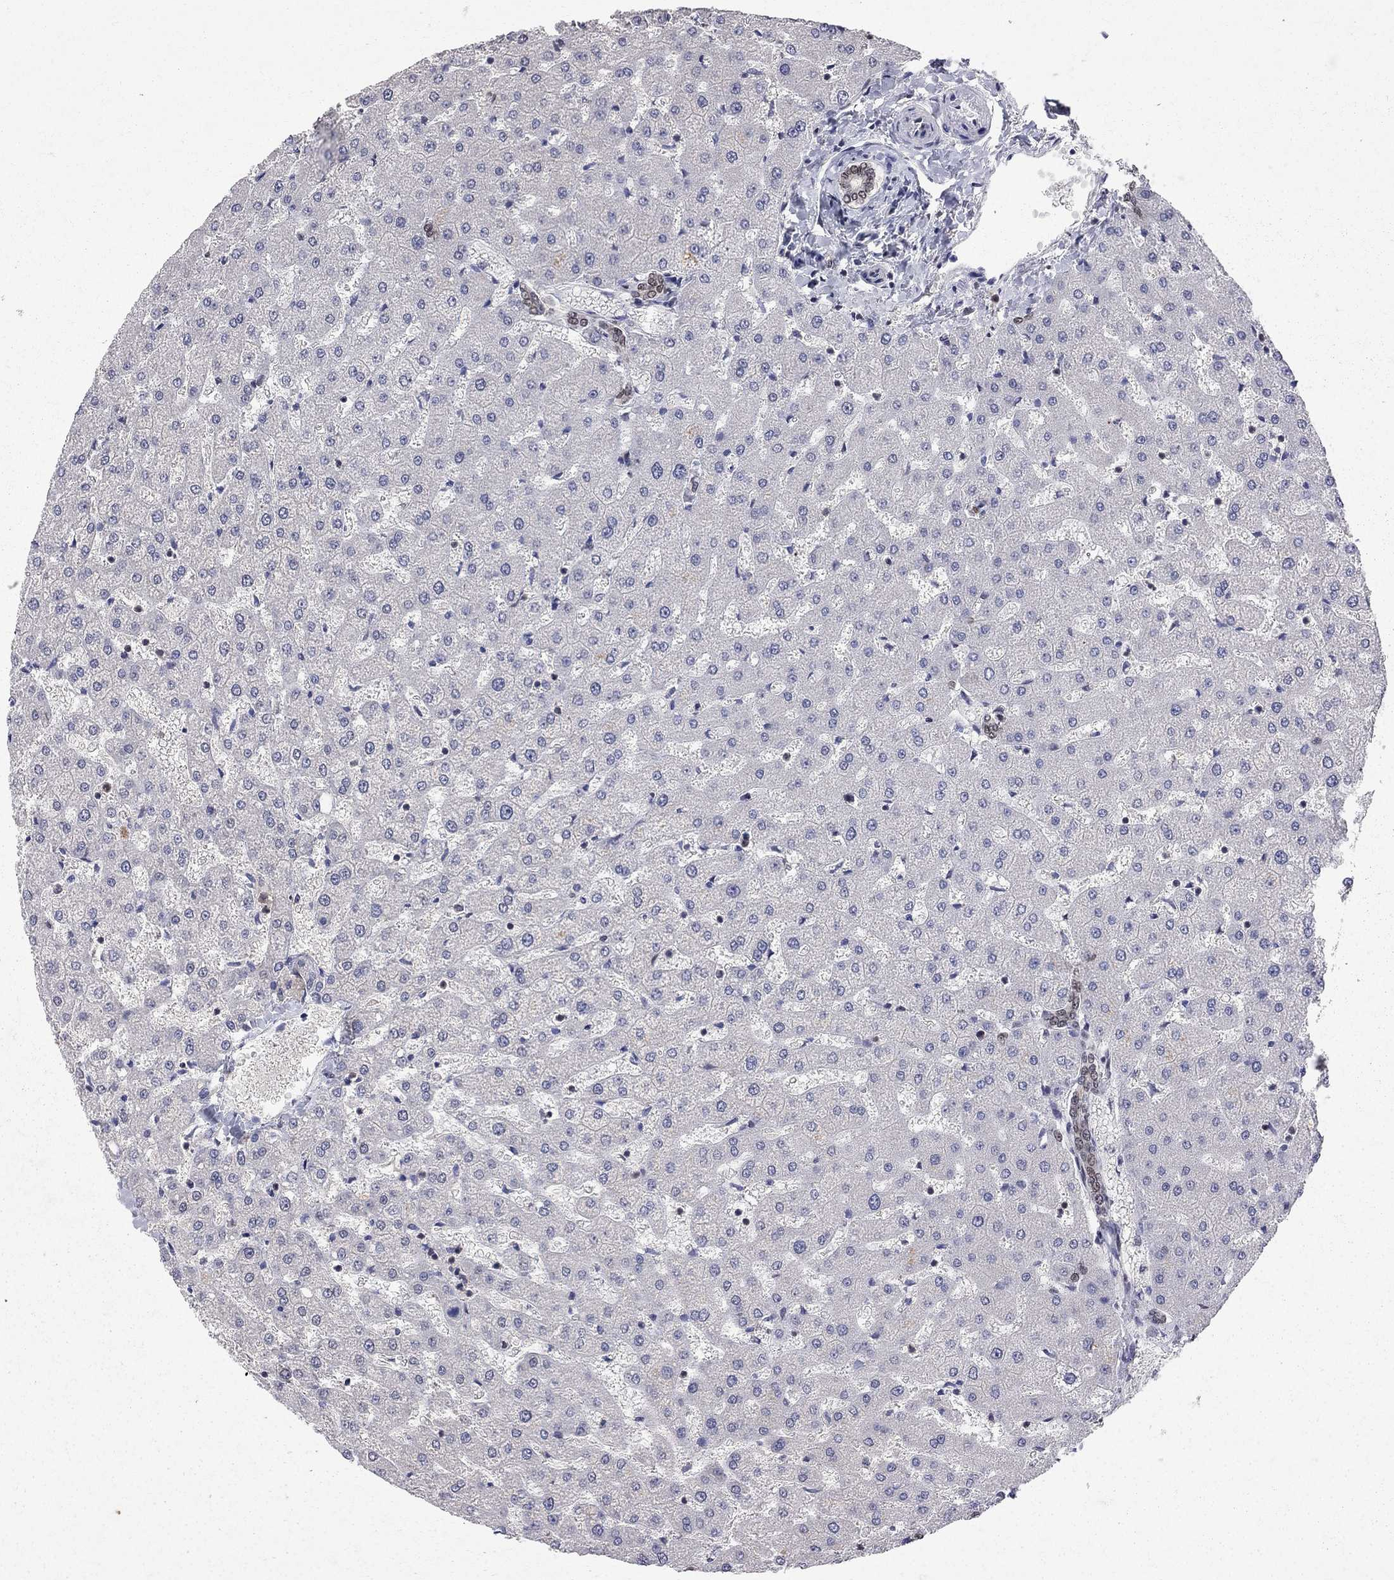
{"staining": {"intensity": "weak", "quantity": ">75%", "location": "nuclear"}, "tissue": "liver", "cell_type": "Cholangiocytes", "image_type": "normal", "snomed": [{"axis": "morphology", "description": "Normal tissue, NOS"}, {"axis": "topography", "description": "Liver"}], "caption": "Cholangiocytes exhibit low levels of weak nuclear expression in approximately >75% of cells in benign human liver. Nuclei are stained in blue.", "gene": "SAP30L", "patient": {"sex": "female", "age": 50}}